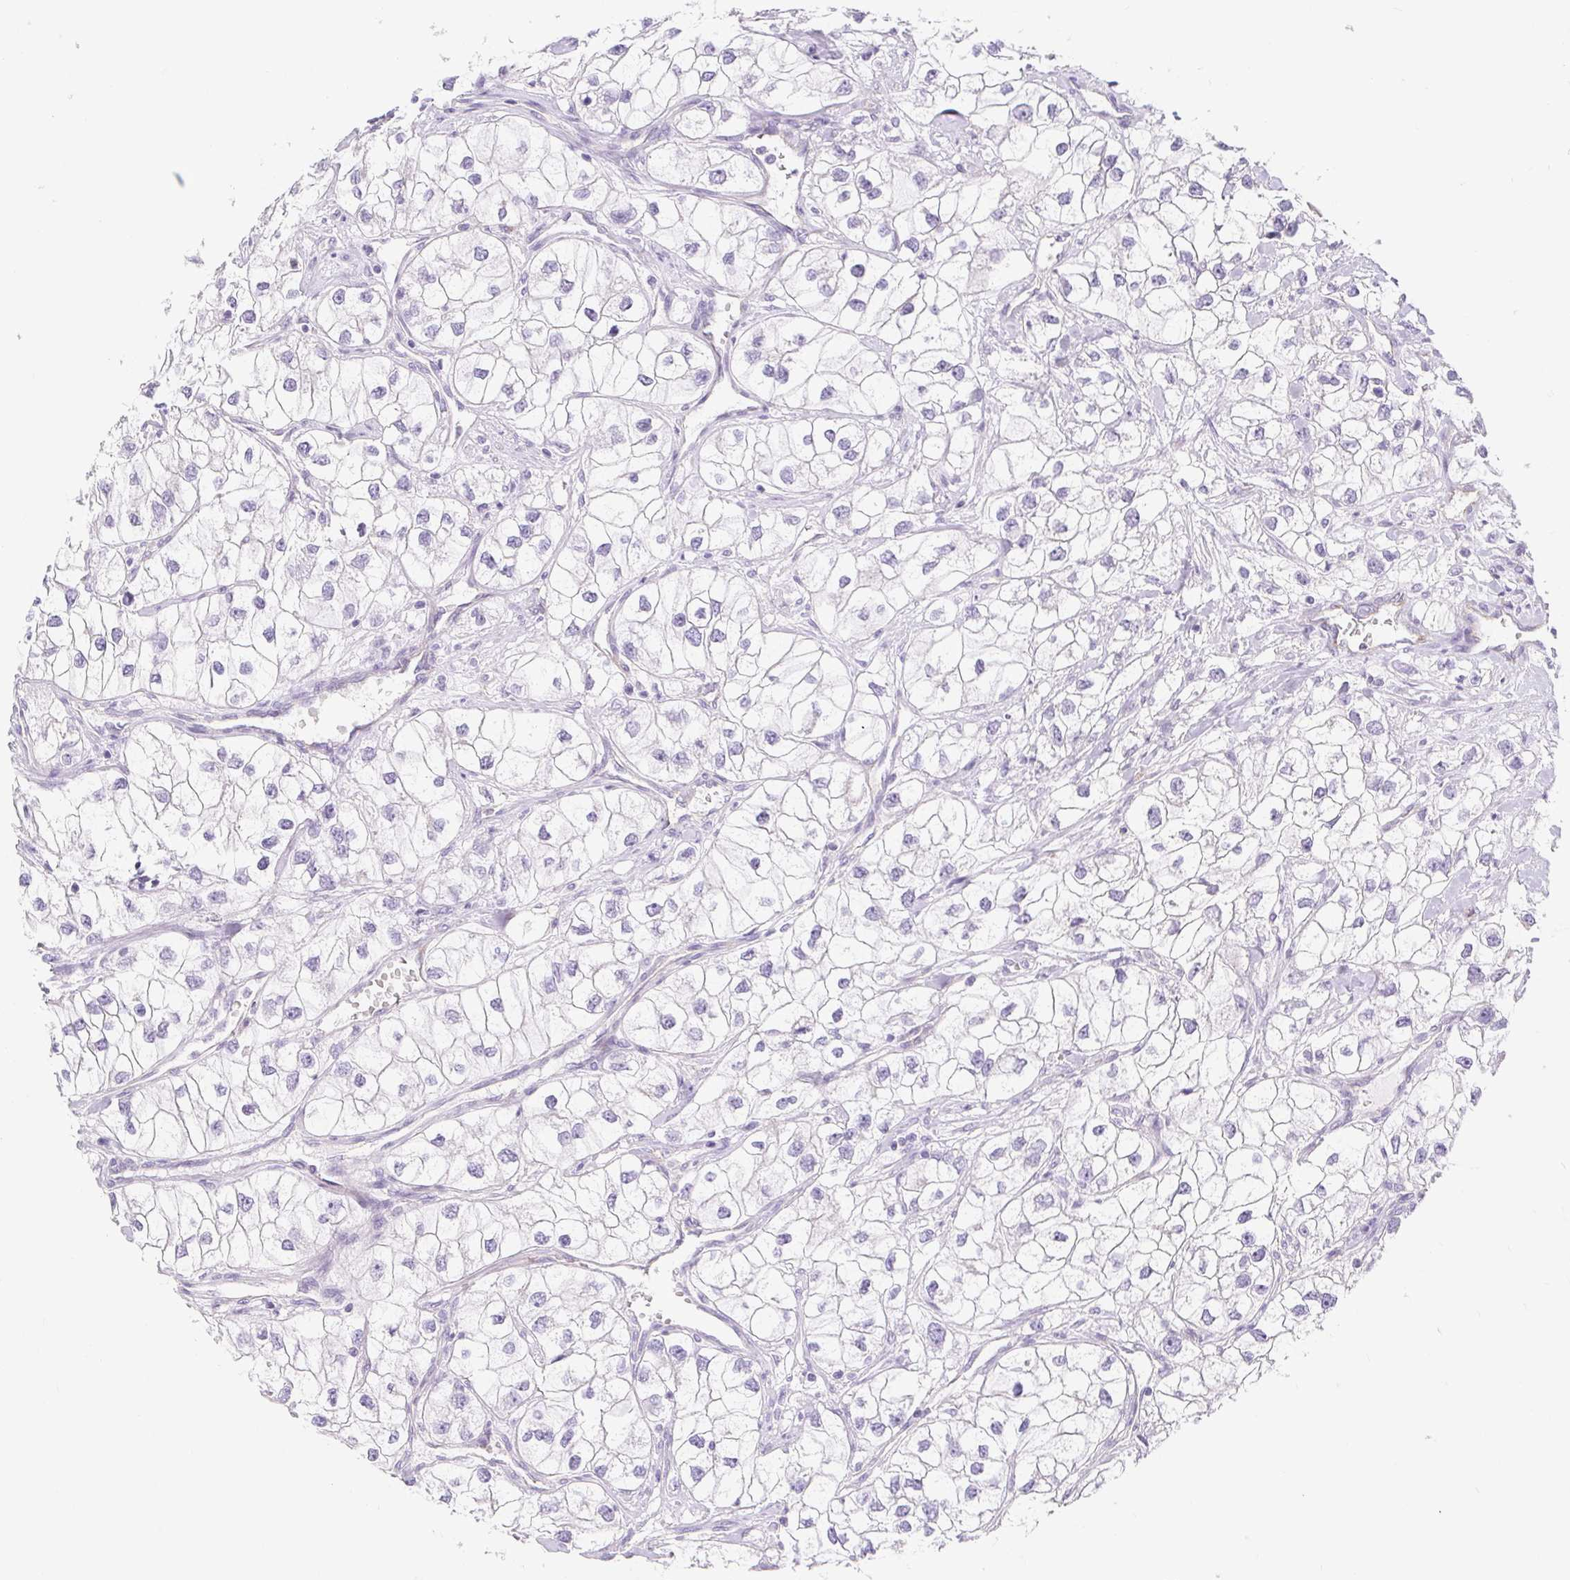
{"staining": {"intensity": "negative", "quantity": "none", "location": "none"}, "tissue": "renal cancer", "cell_type": "Tumor cells", "image_type": "cancer", "snomed": [{"axis": "morphology", "description": "Adenocarcinoma, NOS"}, {"axis": "topography", "description": "Kidney"}], "caption": "Immunohistochemistry of renal adenocarcinoma exhibits no expression in tumor cells.", "gene": "BCAS1", "patient": {"sex": "male", "age": 59}}